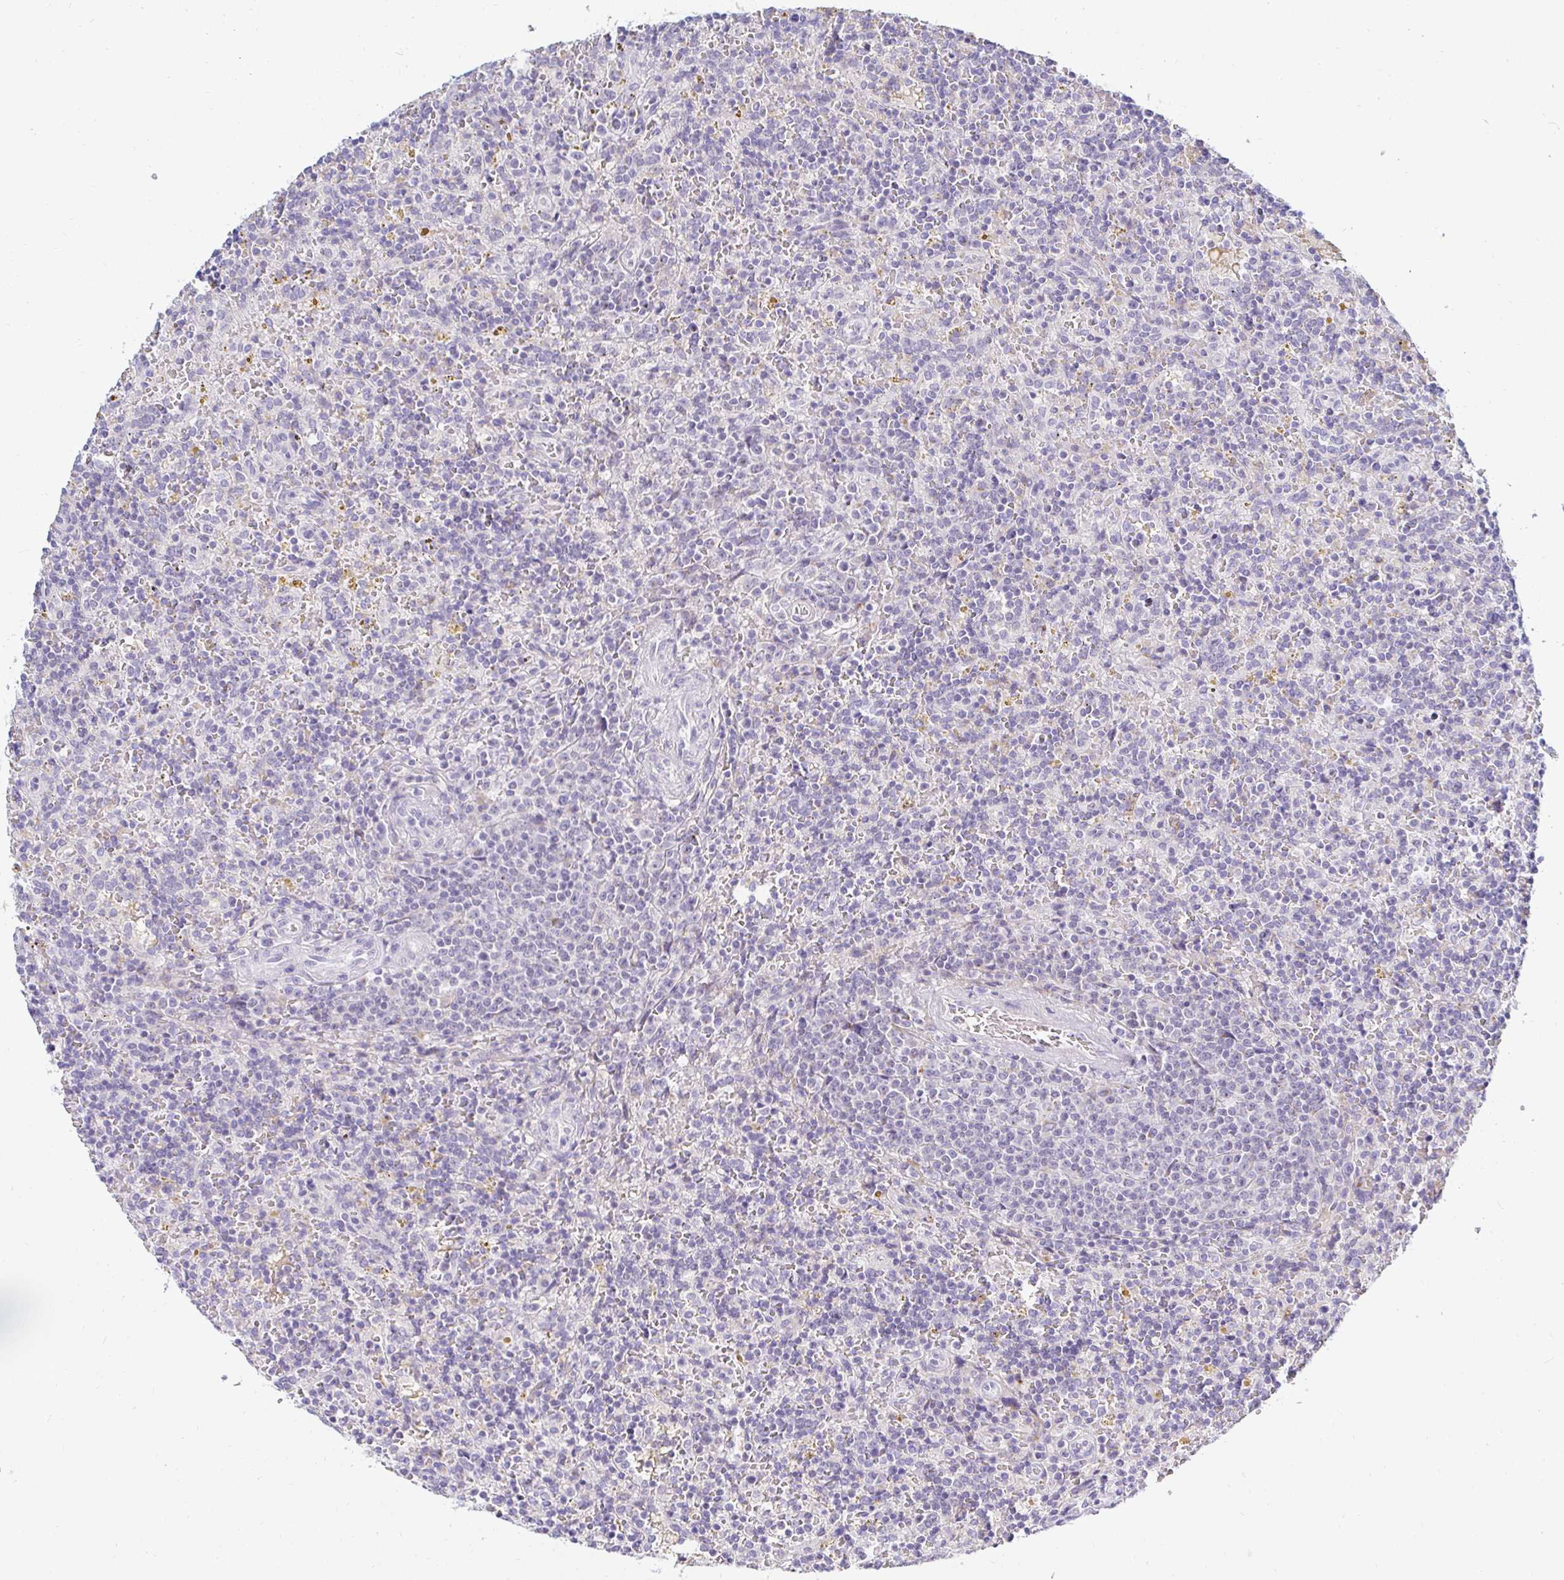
{"staining": {"intensity": "negative", "quantity": "none", "location": "none"}, "tissue": "lymphoma", "cell_type": "Tumor cells", "image_type": "cancer", "snomed": [{"axis": "morphology", "description": "Malignant lymphoma, non-Hodgkin's type, Low grade"}, {"axis": "topography", "description": "Spleen"}], "caption": "Human malignant lymphoma, non-Hodgkin's type (low-grade) stained for a protein using IHC shows no positivity in tumor cells.", "gene": "OR51D1", "patient": {"sex": "male", "age": 67}}